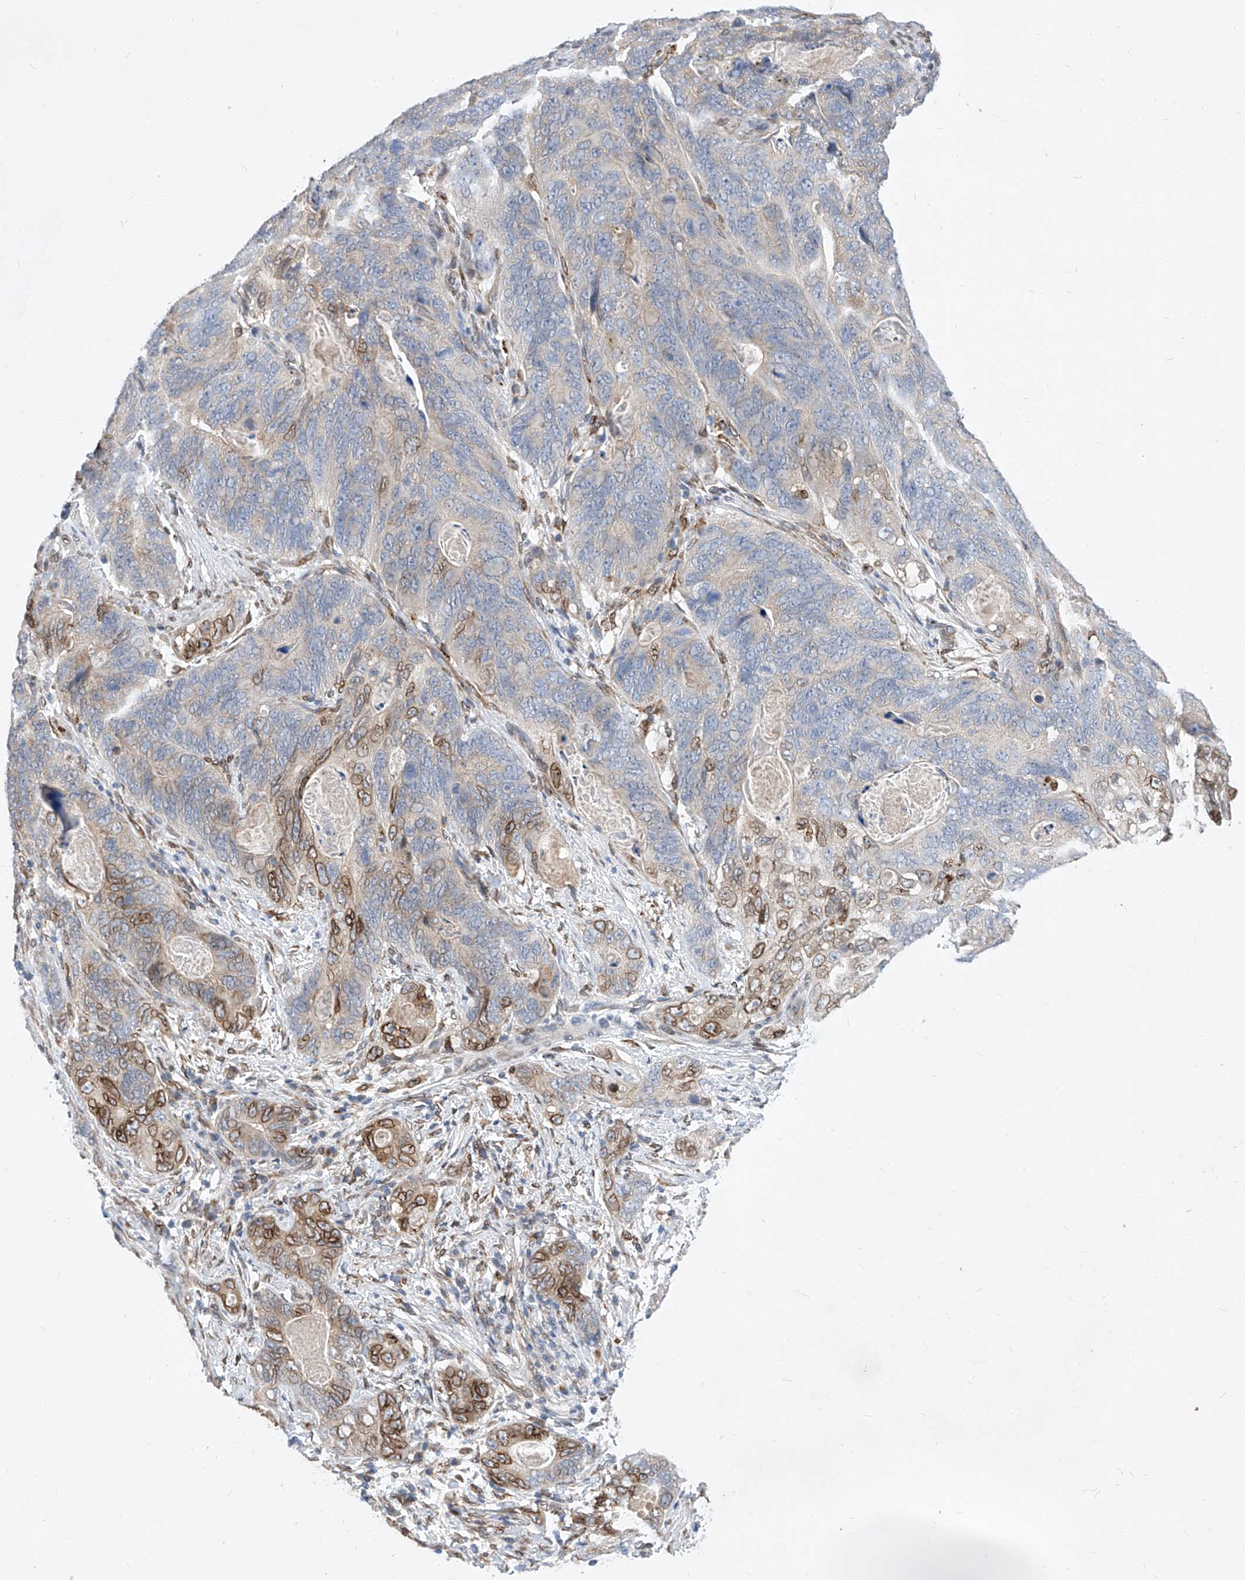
{"staining": {"intensity": "moderate", "quantity": "25%-75%", "location": "cytoplasmic/membranous,nuclear"}, "tissue": "stomach cancer", "cell_type": "Tumor cells", "image_type": "cancer", "snomed": [{"axis": "morphology", "description": "Normal tissue, NOS"}, {"axis": "morphology", "description": "Adenocarcinoma, NOS"}, {"axis": "topography", "description": "Stomach"}], "caption": "A photomicrograph of stomach adenocarcinoma stained for a protein reveals moderate cytoplasmic/membranous and nuclear brown staining in tumor cells.", "gene": "MX2", "patient": {"sex": "female", "age": 89}}